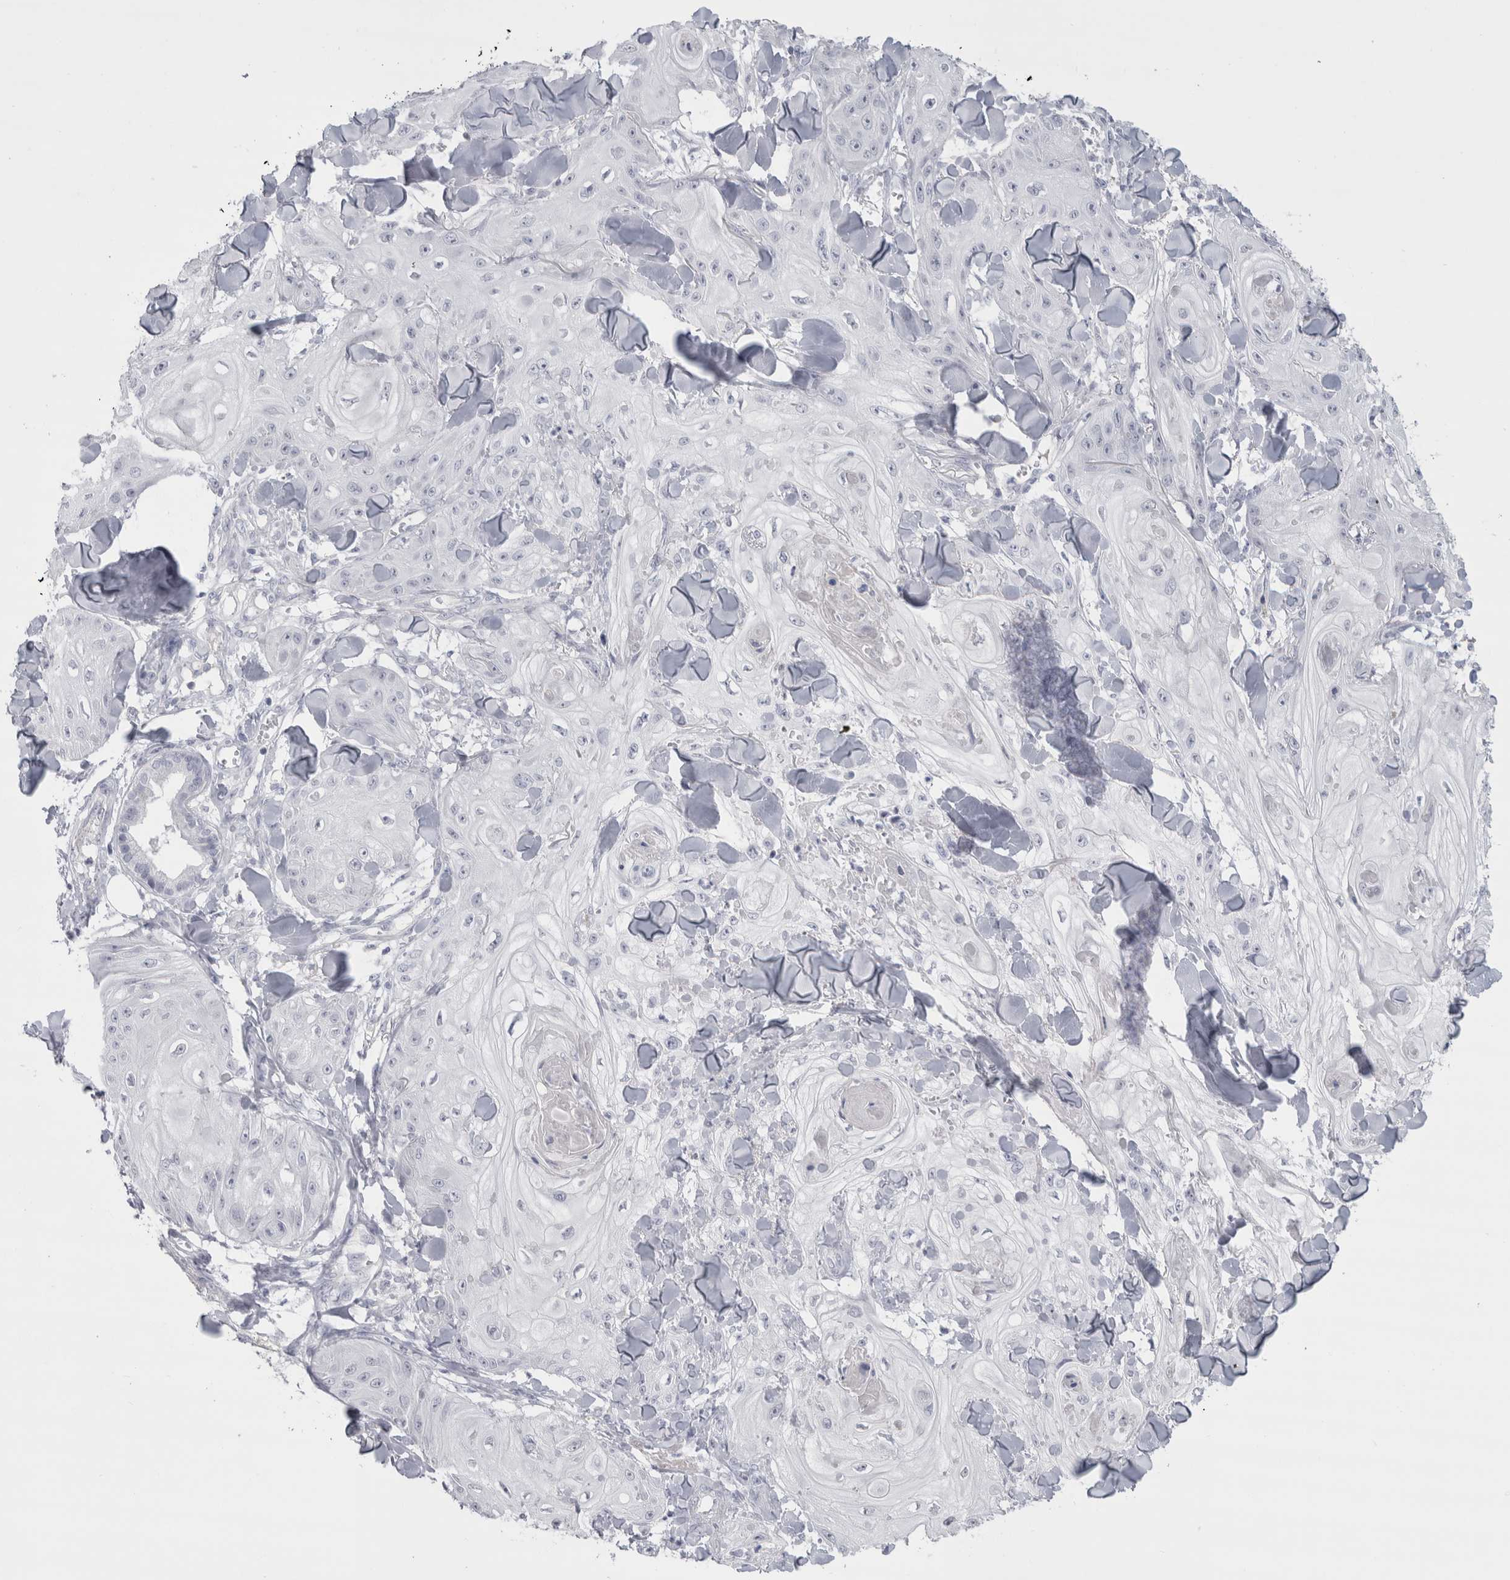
{"staining": {"intensity": "negative", "quantity": "none", "location": "none"}, "tissue": "skin cancer", "cell_type": "Tumor cells", "image_type": "cancer", "snomed": [{"axis": "morphology", "description": "Squamous cell carcinoma, NOS"}, {"axis": "topography", "description": "Skin"}], "caption": "Skin cancer stained for a protein using IHC shows no staining tumor cells.", "gene": "CDH17", "patient": {"sex": "male", "age": 74}}